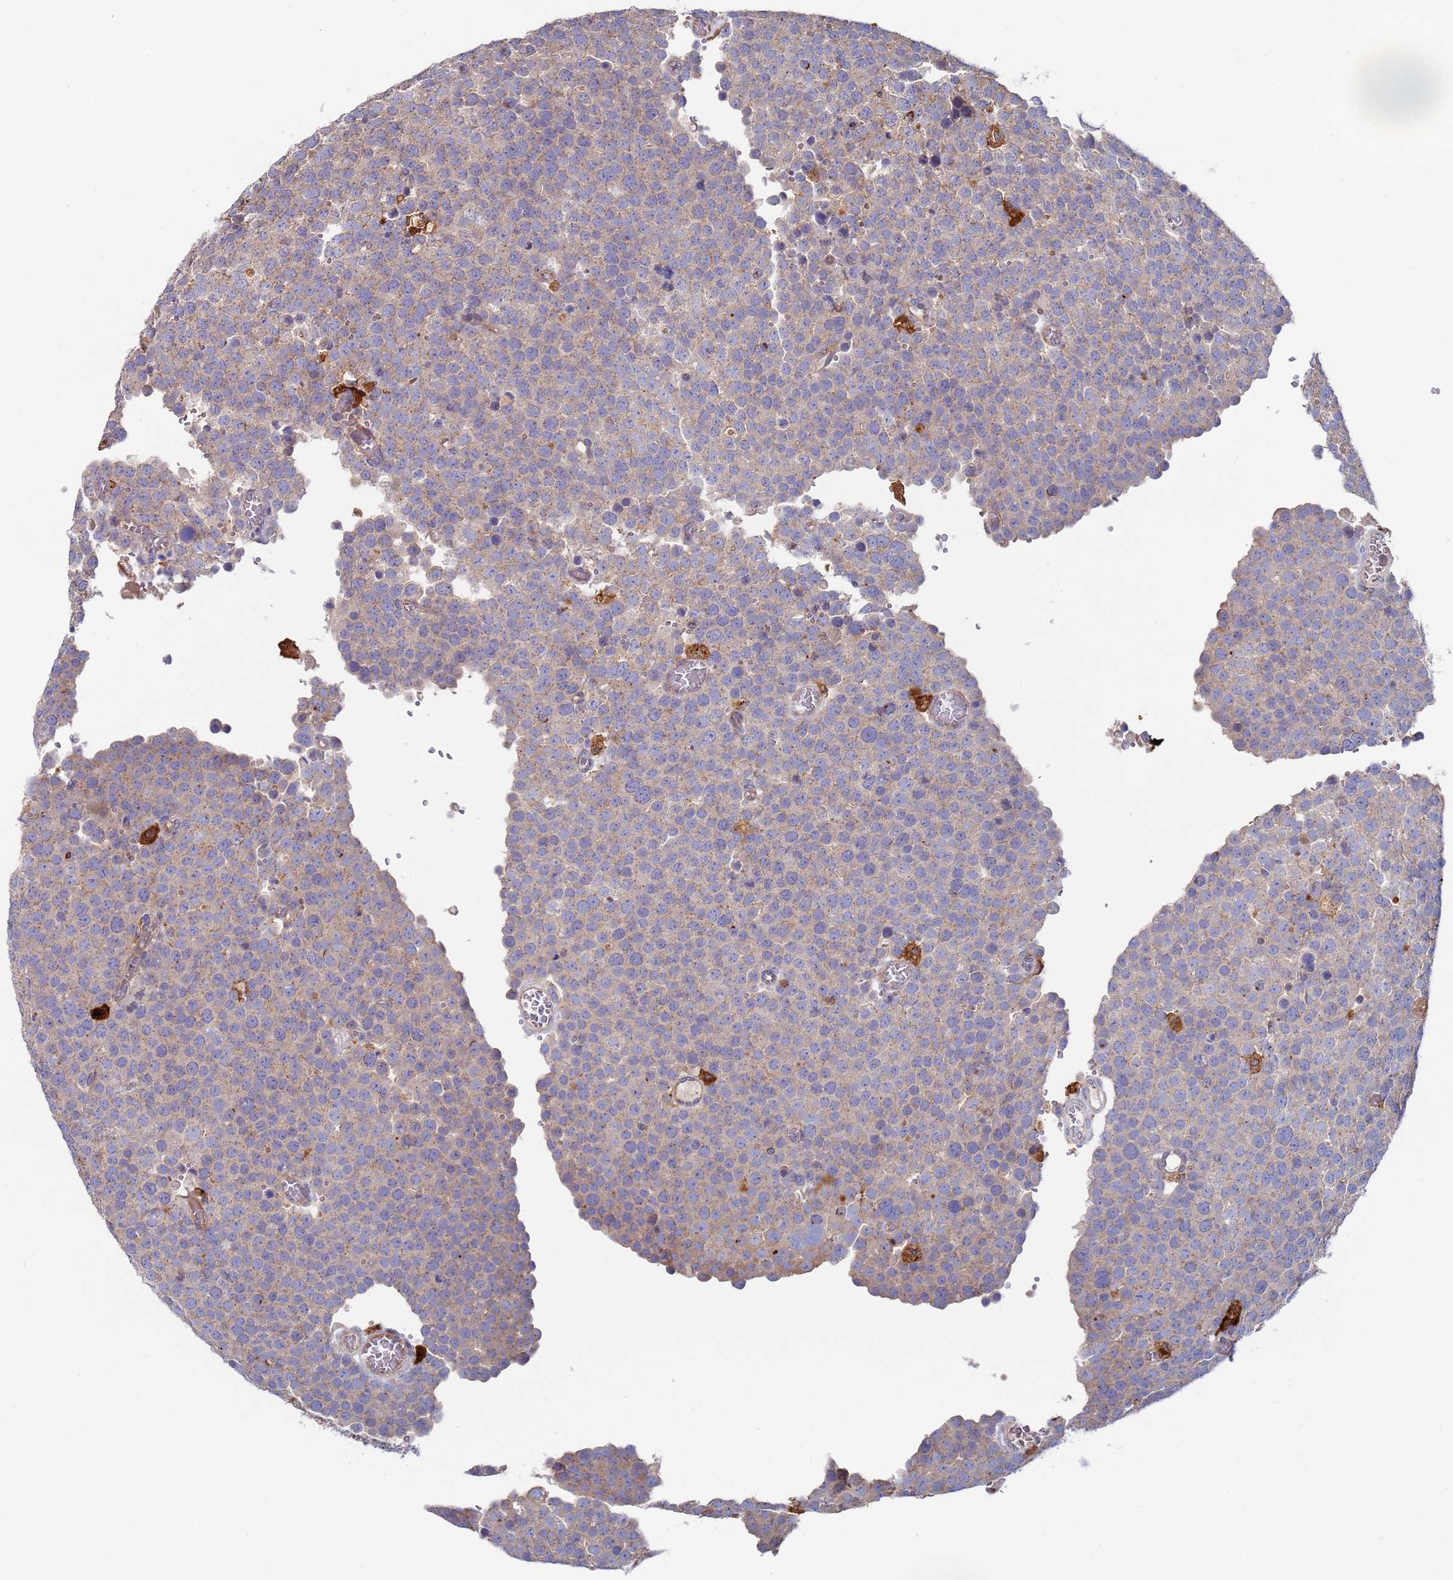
{"staining": {"intensity": "weak", "quantity": "<25%", "location": "cytoplasmic/membranous"}, "tissue": "testis cancer", "cell_type": "Tumor cells", "image_type": "cancer", "snomed": [{"axis": "morphology", "description": "Normal tissue, NOS"}, {"axis": "morphology", "description": "Seminoma, NOS"}, {"axis": "topography", "description": "Testis"}], "caption": "The histopathology image demonstrates no significant staining in tumor cells of testis cancer. (DAB immunohistochemistry (IHC) visualized using brightfield microscopy, high magnification).", "gene": "MALRD1", "patient": {"sex": "male", "age": 71}}